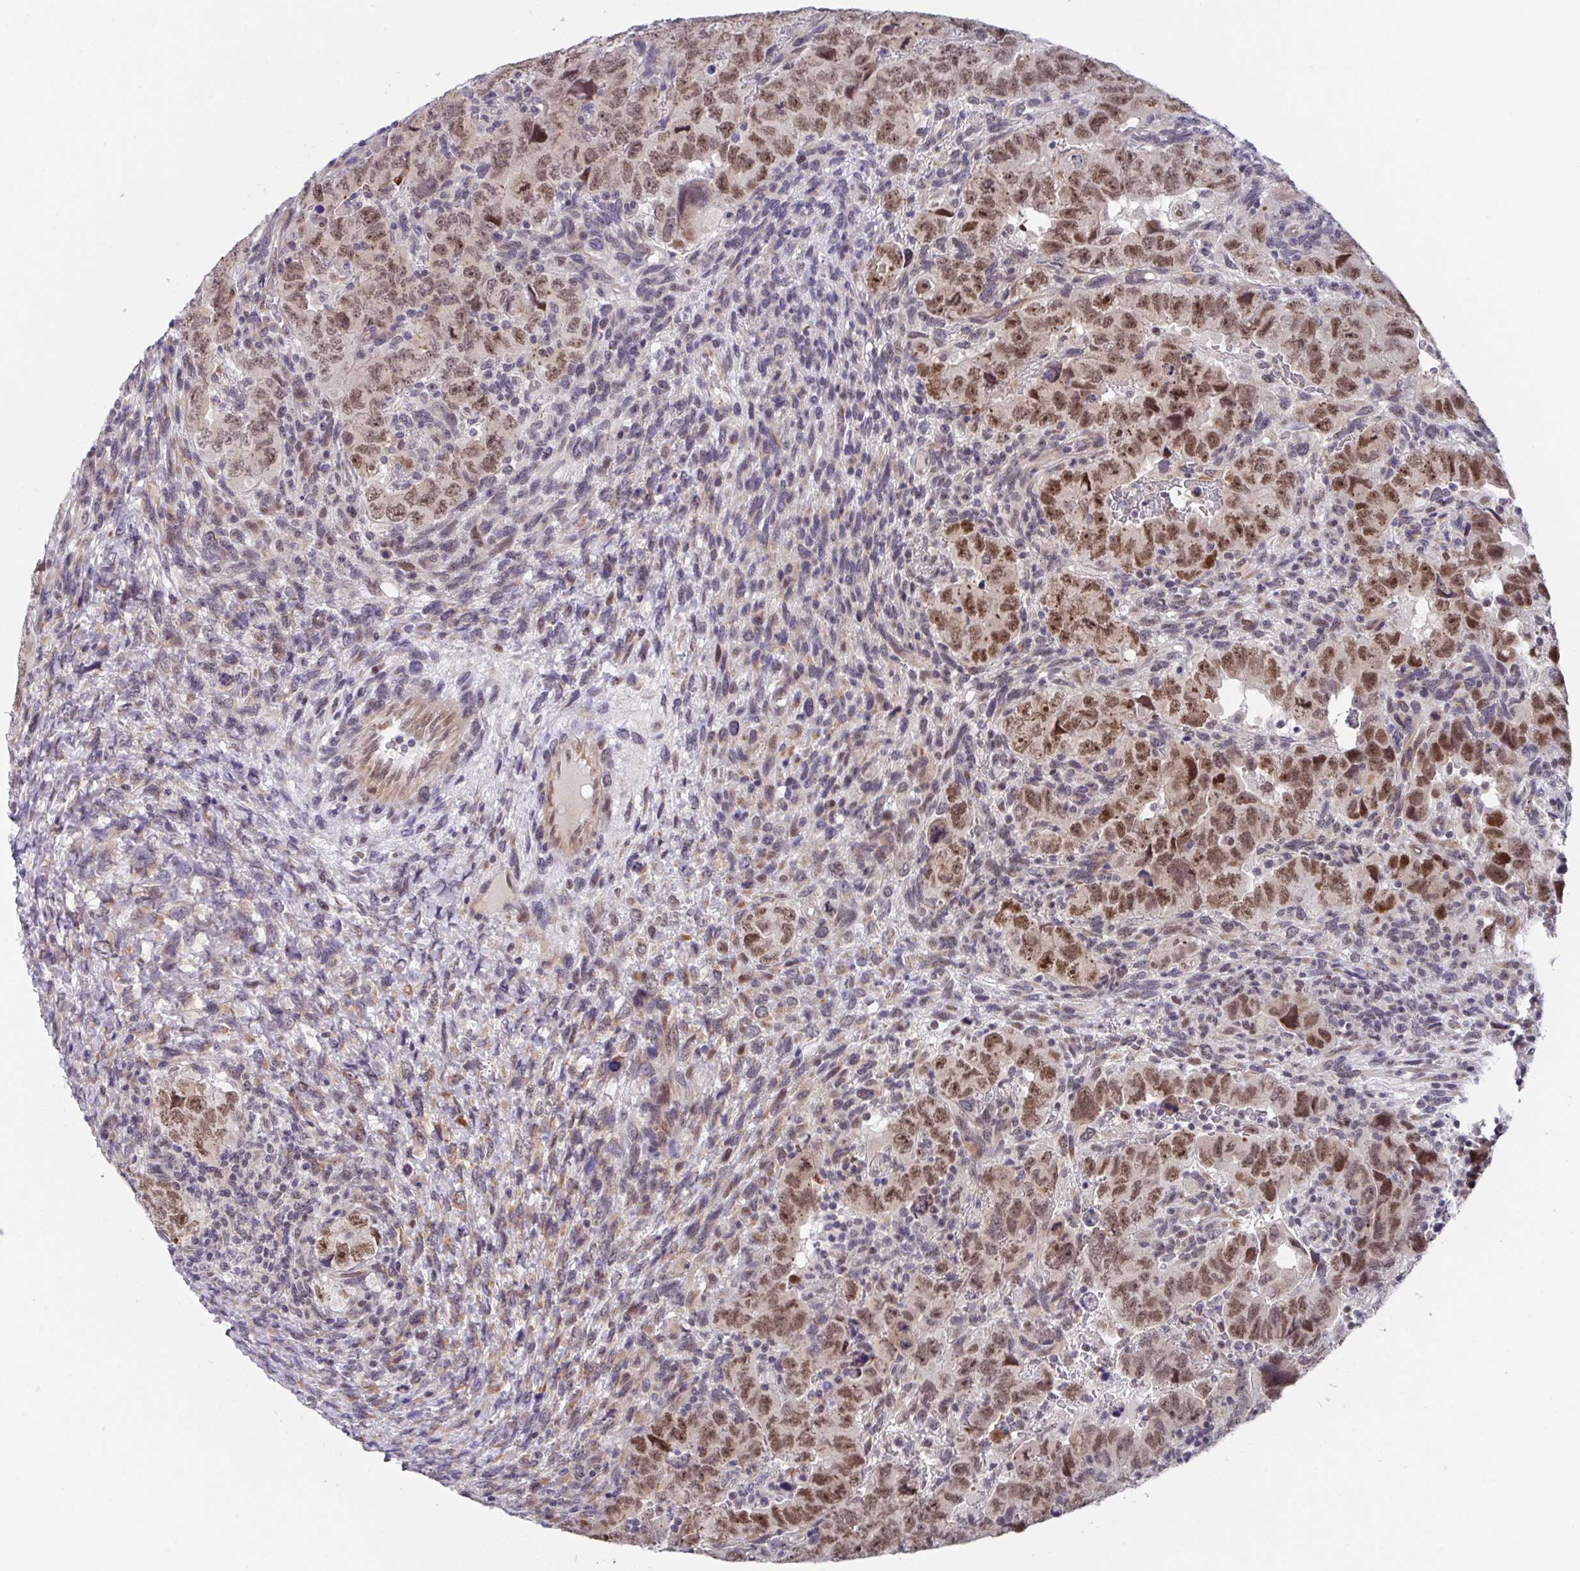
{"staining": {"intensity": "moderate", "quantity": ">75%", "location": "nuclear"}, "tissue": "testis cancer", "cell_type": "Tumor cells", "image_type": "cancer", "snomed": [{"axis": "morphology", "description": "Carcinoma, Embryonal, NOS"}, {"axis": "topography", "description": "Testis"}], "caption": "The photomicrograph reveals immunohistochemical staining of testis cancer (embryonal carcinoma). There is moderate nuclear positivity is appreciated in approximately >75% of tumor cells.", "gene": "RBM18", "patient": {"sex": "male", "age": 24}}